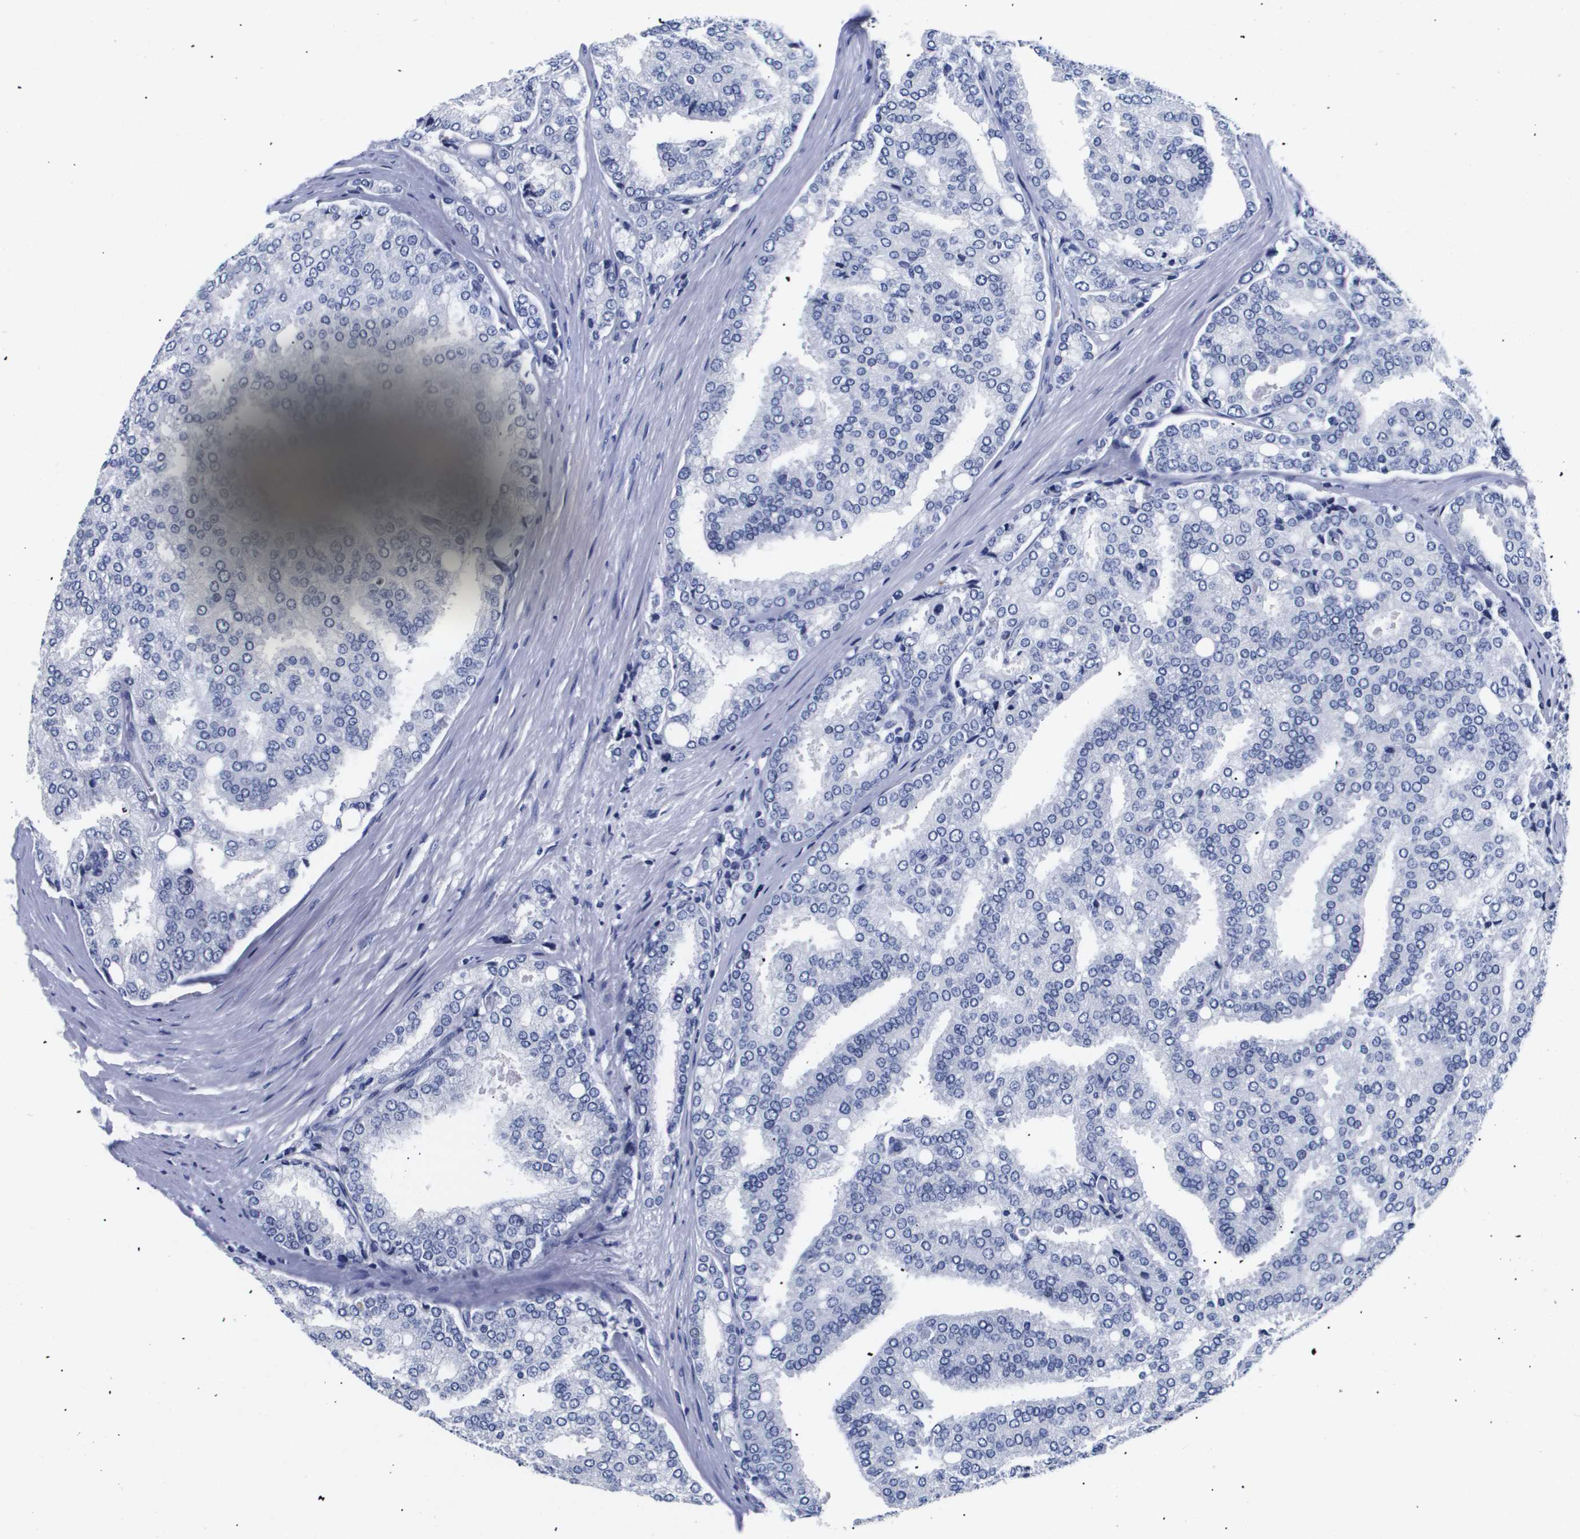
{"staining": {"intensity": "negative", "quantity": "none", "location": "none"}, "tissue": "prostate cancer", "cell_type": "Tumor cells", "image_type": "cancer", "snomed": [{"axis": "morphology", "description": "Adenocarcinoma, High grade"}, {"axis": "topography", "description": "Prostate"}], "caption": "Tumor cells are negative for protein expression in human adenocarcinoma (high-grade) (prostate).", "gene": "ATP6V0A4", "patient": {"sex": "male", "age": 50}}